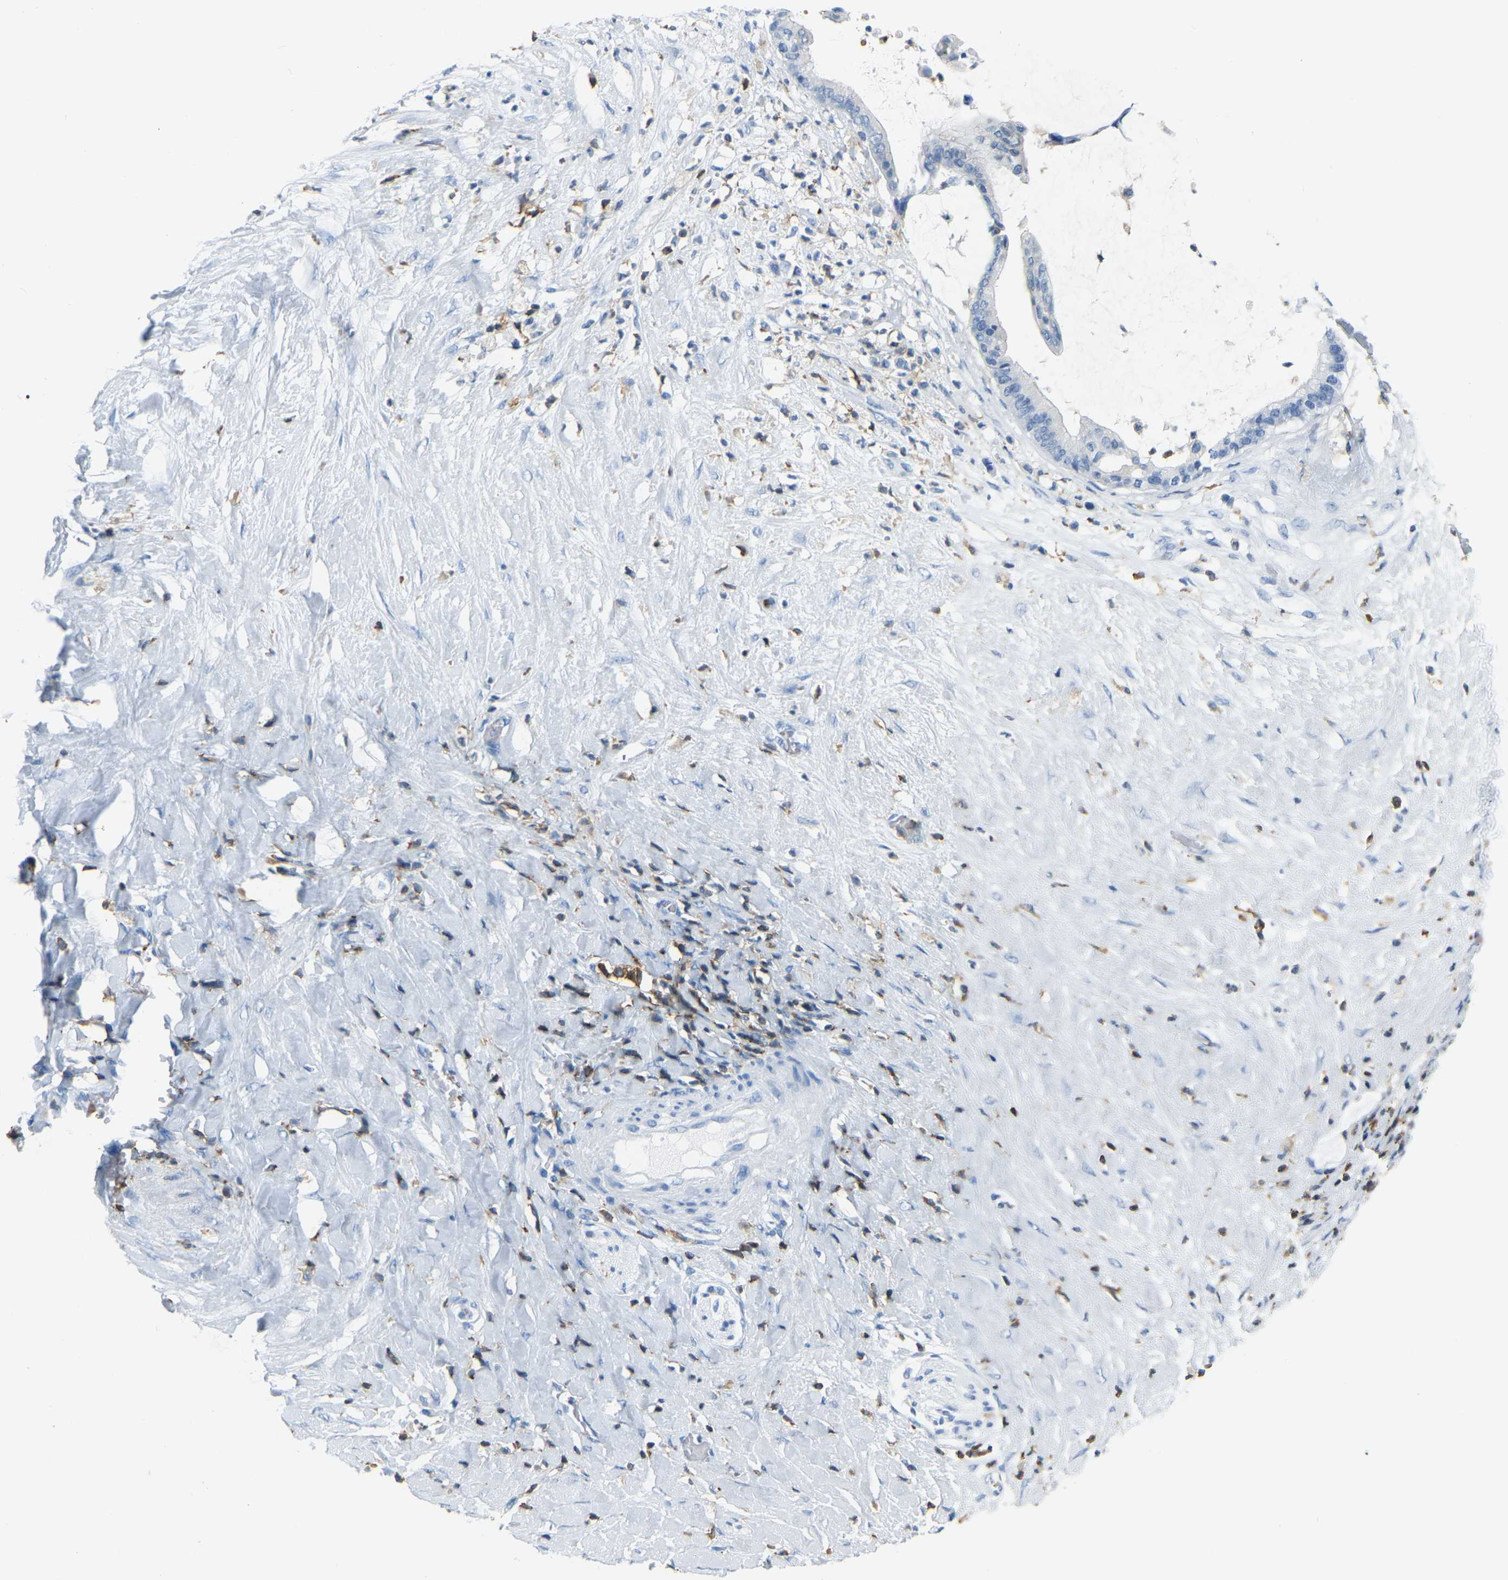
{"staining": {"intensity": "negative", "quantity": "none", "location": "none"}, "tissue": "pancreatic cancer", "cell_type": "Tumor cells", "image_type": "cancer", "snomed": [{"axis": "morphology", "description": "Adenocarcinoma, NOS"}, {"axis": "topography", "description": "Pancreas"}], "caption": "The photomicrograph demonstrates no significant staining in tumor cells of pancreatic cancer.", "gene": "ARHGAP45", "patient": {"sex": "male", "age": 41}}